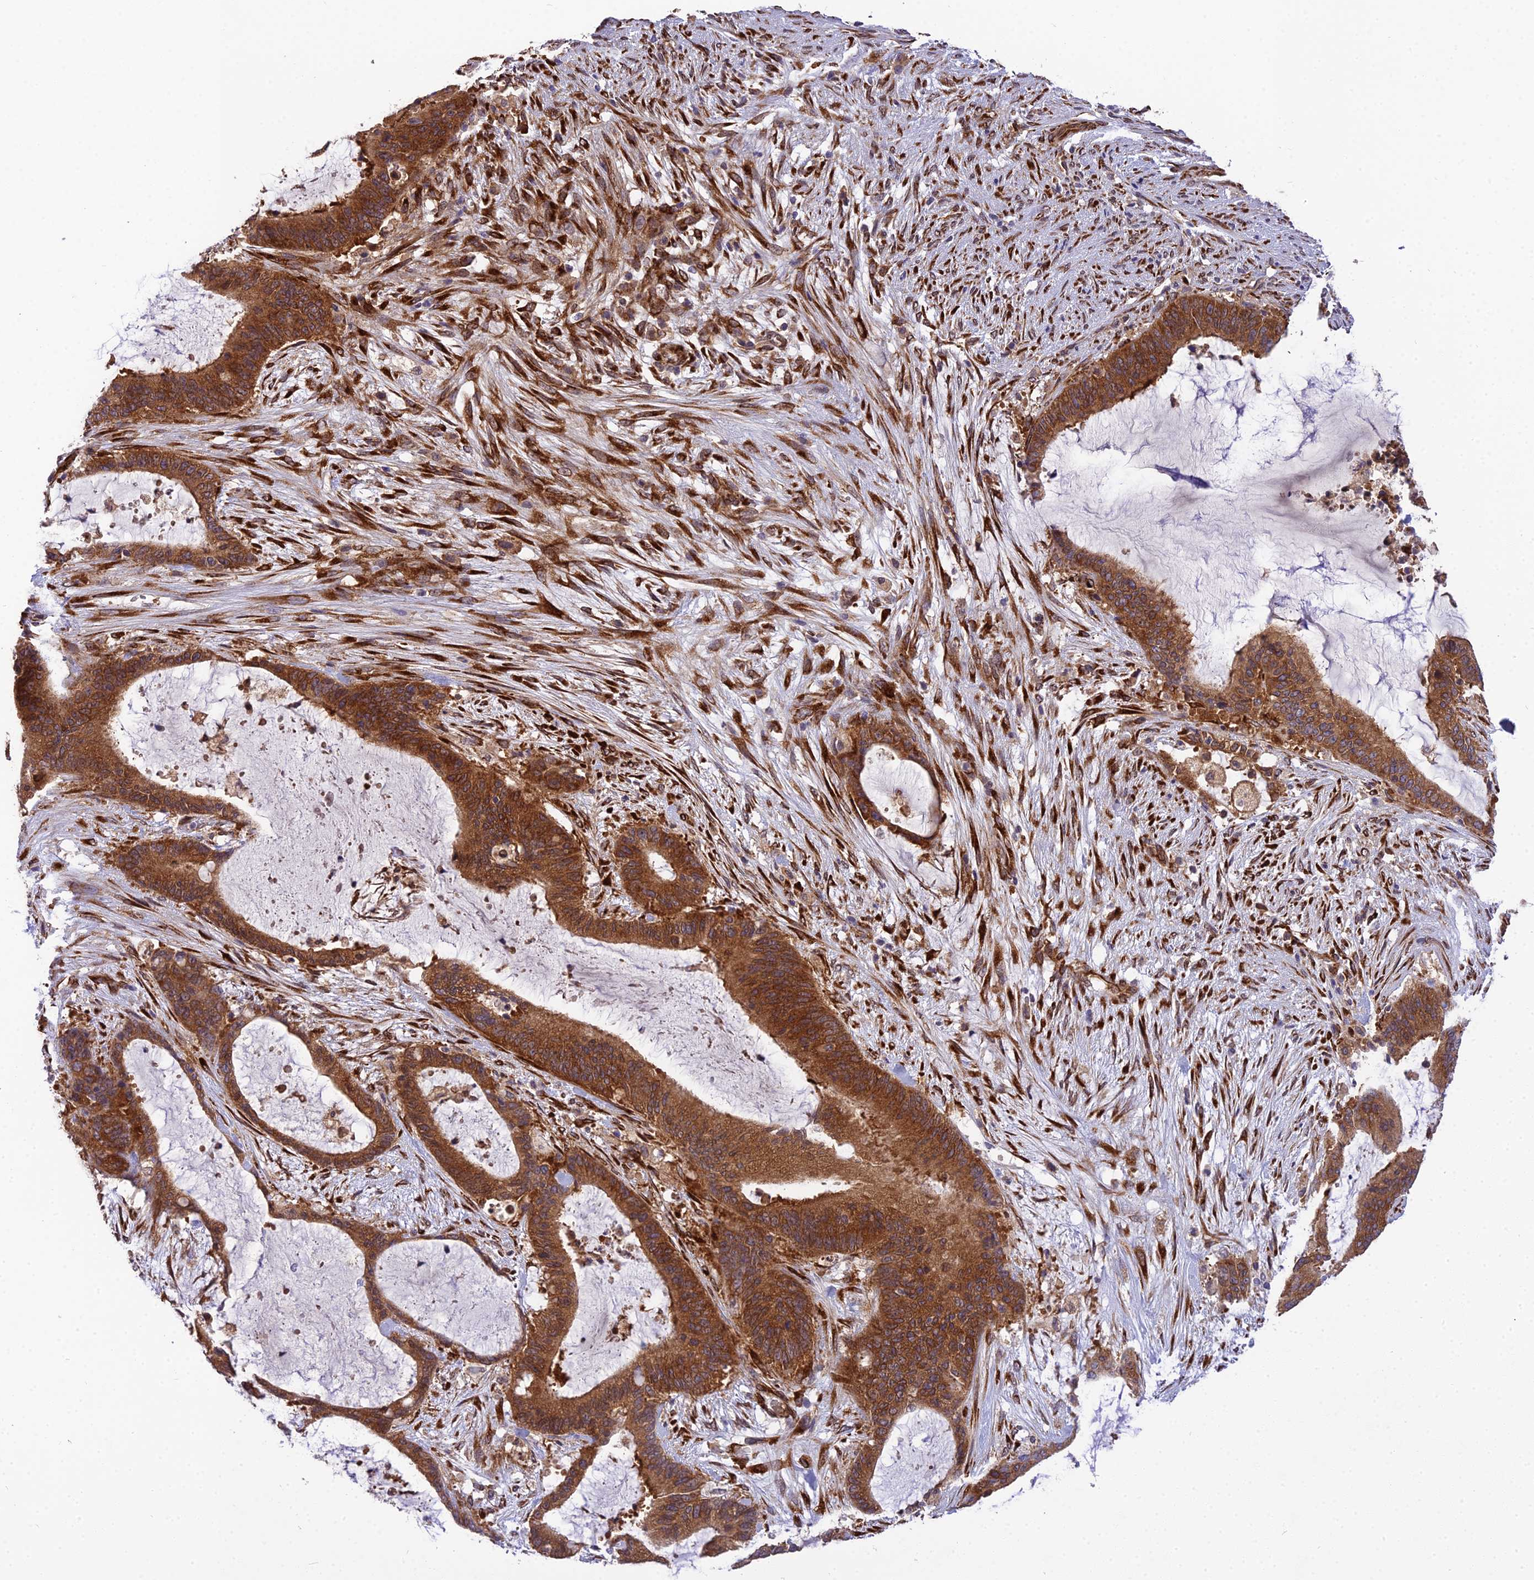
{"staining": {"intensity": "strong", "quantity": ">75%", "location": "cytoplasmic/membranous"}, "tissue": "liver cancer", "cell_type": "Tumor cells", "image_type": "cancer", "snomed": [{"axis": "morphology", "description": "Normal tissue, NOS"}, {"axis": "morphology", "description": "Cholangiocarcinoma"}, {"axis": "topography", "description": "Liver"}, {"axis": "topography", "description": "Peripheral nerve tissue"}], "caption": "Protein staining of liver cancer tissue reveals strong cytoplasmic/membranous staining in approximately >75% of tumor cells.", "gene": "DHCR7", "patient": {"sex": "female", "age": 73}}